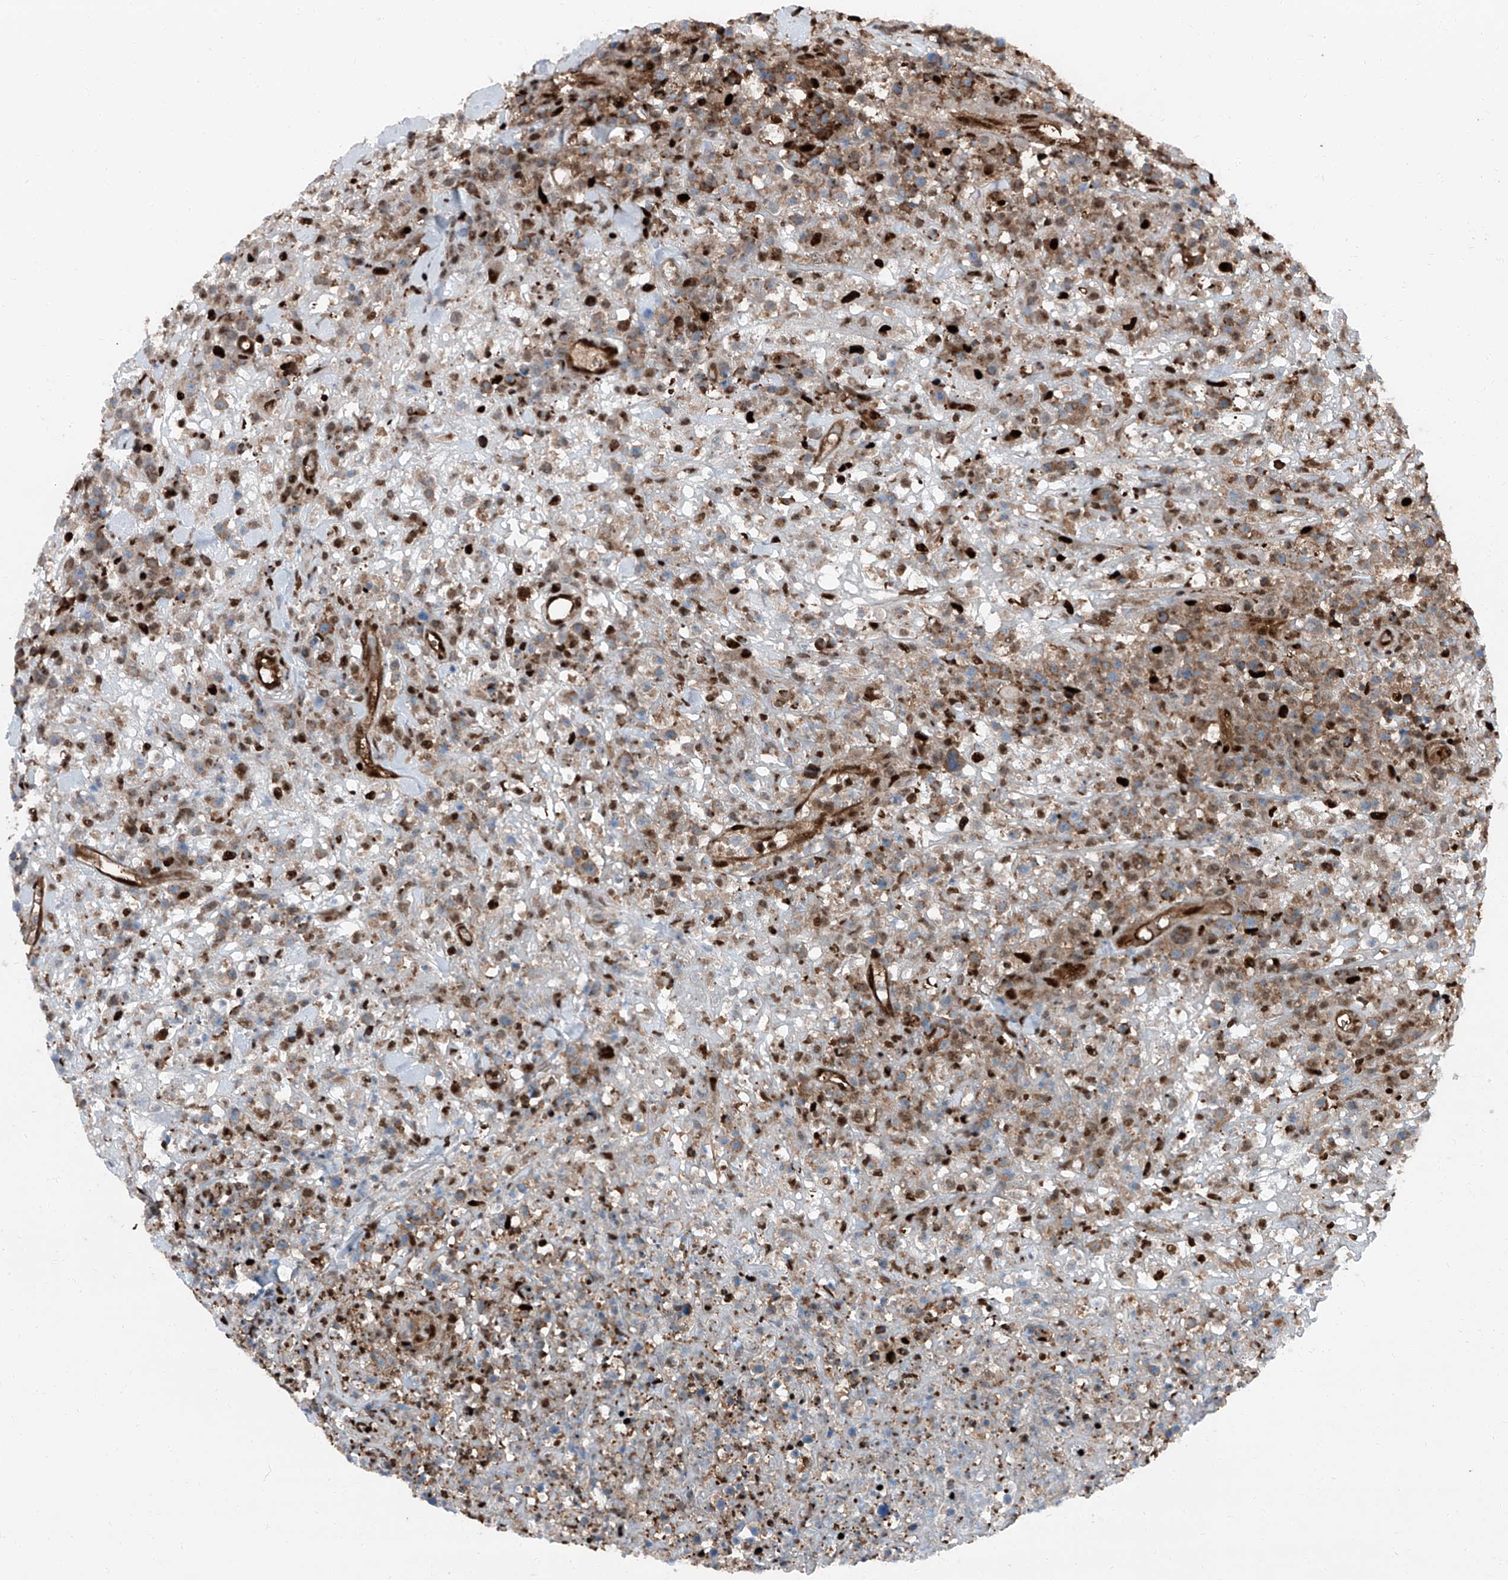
{"staining": {"intensity": "moderate", "quantity": "<25%", "location": "cytoplasmic/membranous"}, "tissue": "lymphoma", "cell_type": "Tumor cells", "image_type": "cancer", "snomed": [{"axis": "morphology", "description": "Malignant lymphoma, non-Hodgkin's type, High grade"}, {"axis": "topography", "description": "Colon"}], "caption": "Lymphoma tissue shows moderate cytoplasmic/membranous expression in approximately <25% of tumor cells", "gene": "PSMB10", "patient": {"sex": "female", "age": 53}}